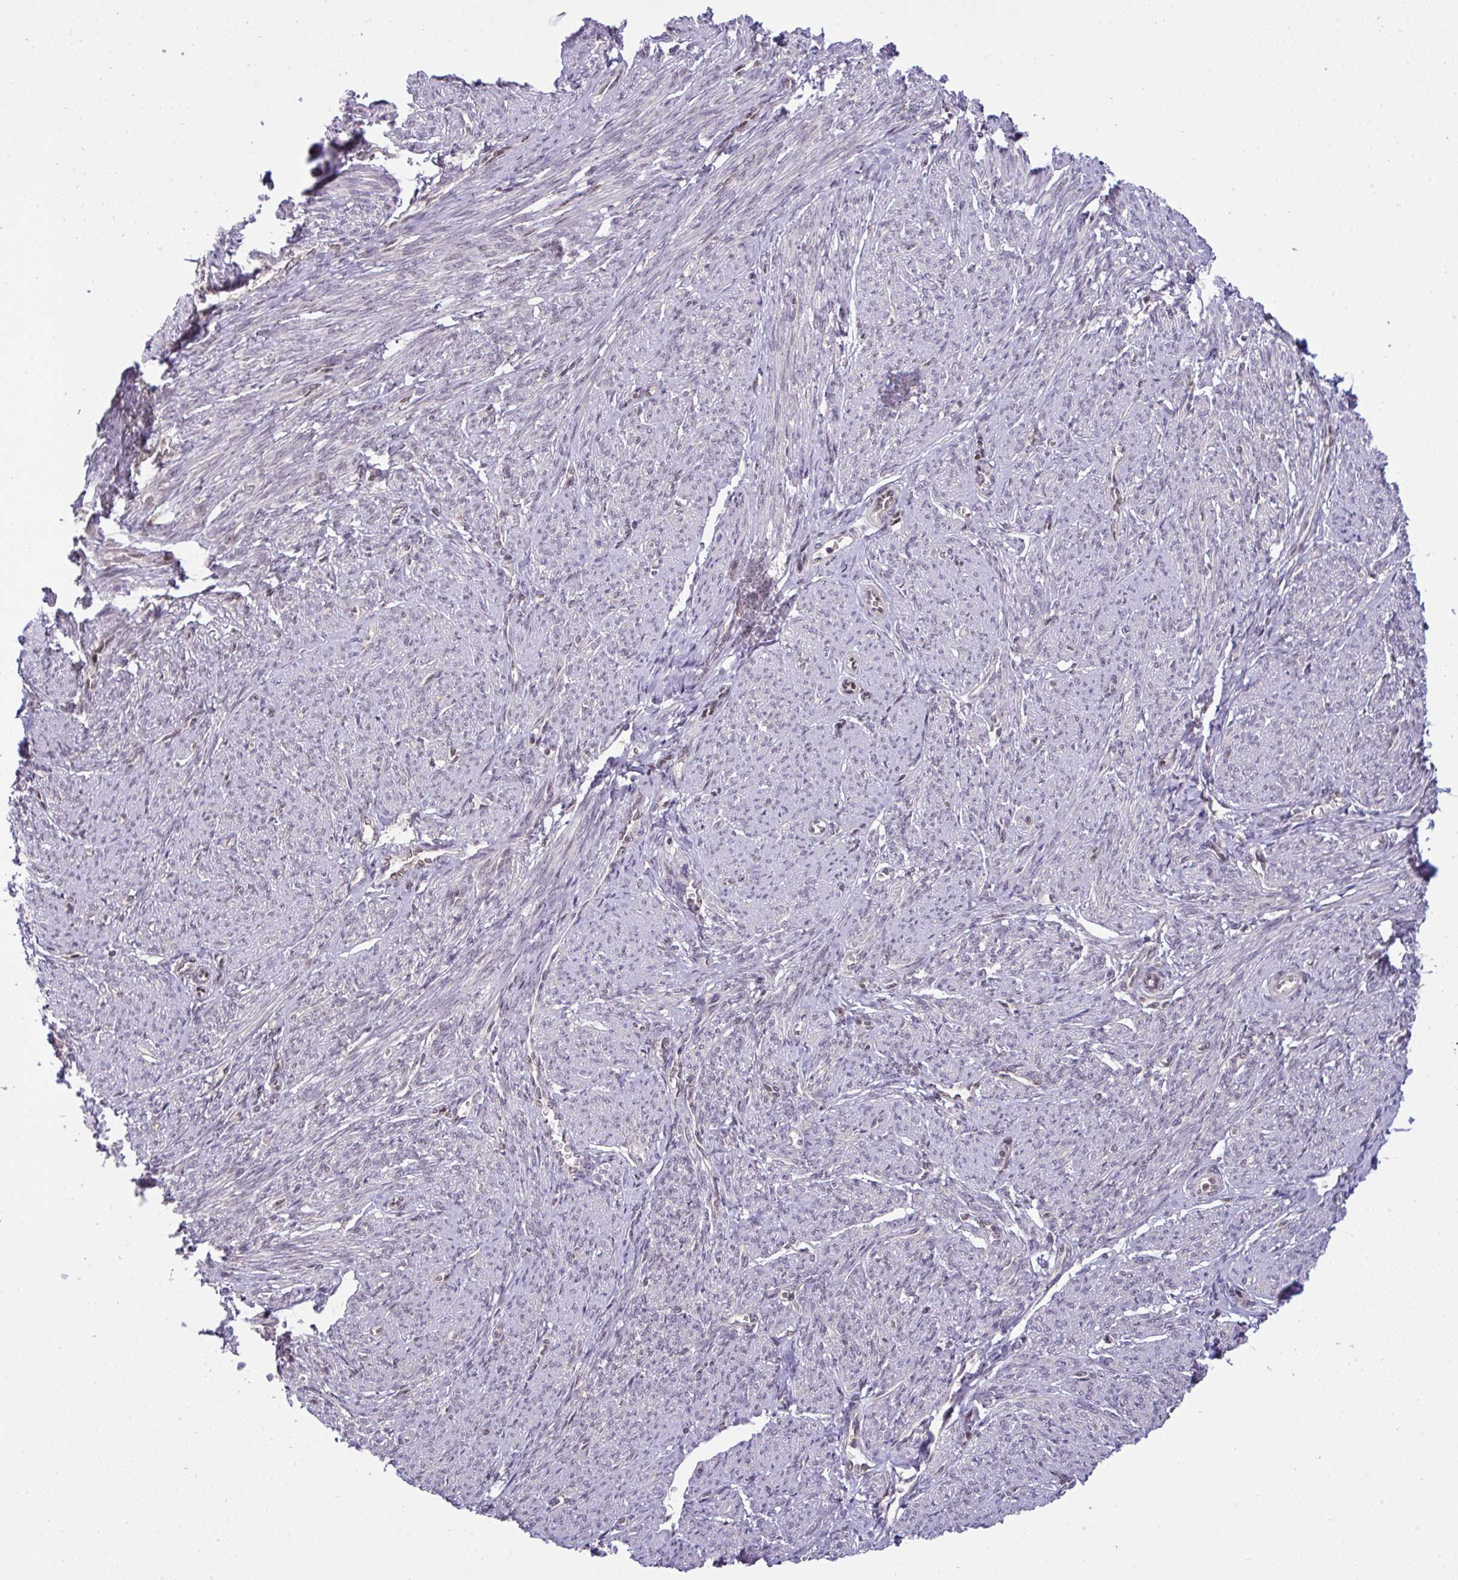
{"staining": {"intensity": "moderate", "quantity": "25%-75%", "location": "cytoplasmic/membranous,nuclear"}, "tissue": "smooth muscle", "cell_type": "Smooth muscle cells", "image_type": "normal", "snomed": [{"axis": "morphology", "description": "Normal tissue, NOS"}, {"axis": "topography", "description": "Smooth muscle"}], "caption": "Smooth muscle stained for a protein (brown) demonstrates moderate cytoplasmic/membranous,nuclear positive expression in approximately 25%-75% of smooth muscle cells.", "gene": "KLF2", "patient": {"sex": "female", "age": 65}}